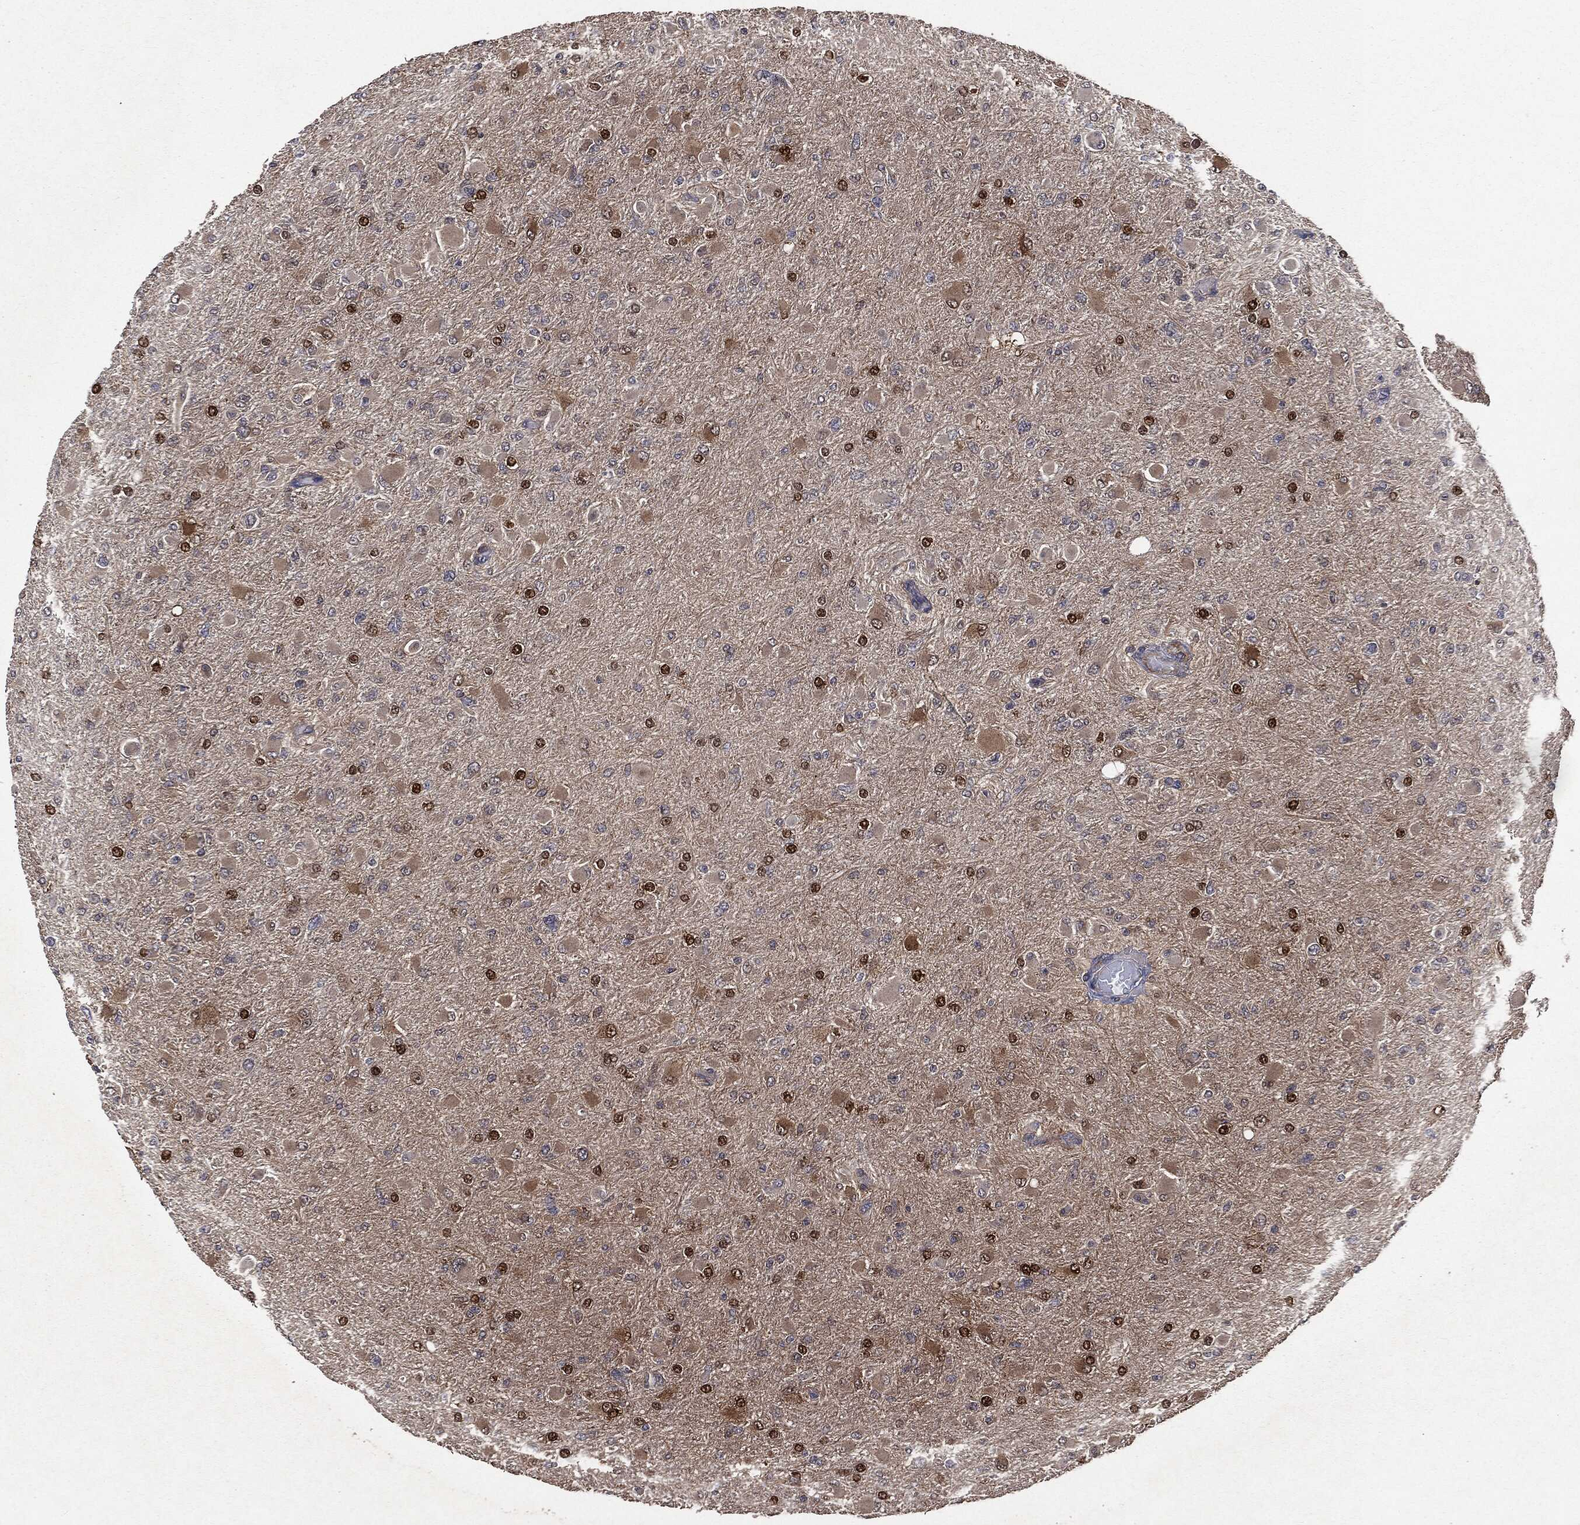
{"staining": {"intensity": "strong", "quantity": "<25%", "location": "nuclear"}, "tissue": "glioma", "cell_type": "Tumor cells", "image_type": "cancer", "snomed": [{"axis": "morphology", "description": "Glioma, malignant, High grade"}, {"axis": "topography", "description": "Cerebral cortex"}], "caption": "Tumor cells exhibit medium levels of strong nuclear expression in about <25% of cells in human glioma.", "gene": "PLOD3", "patient": {"sex": "female", "age": 36}}